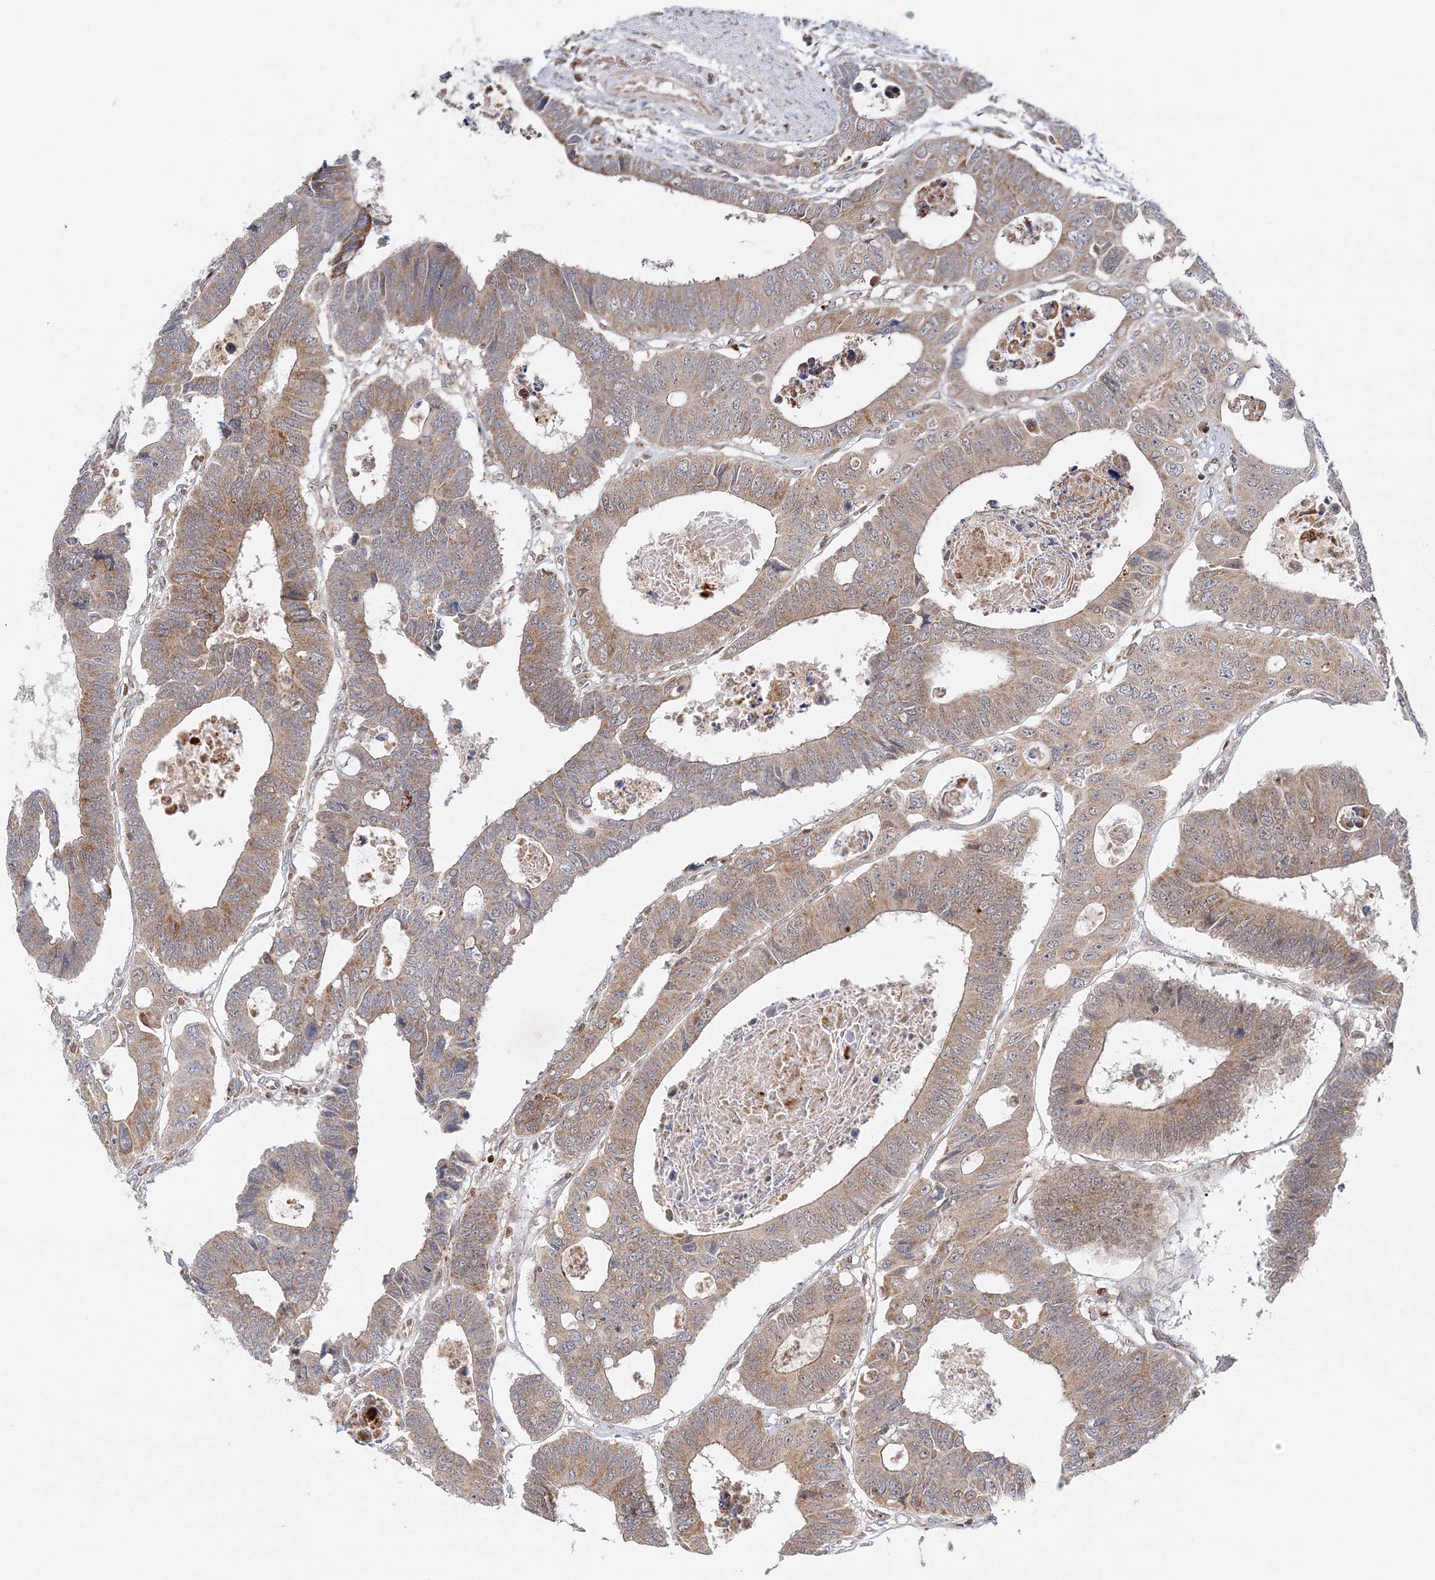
{"staining": {"intensity": "moderate", "quantity": ">75%", "location": "cytoplasmic/membranous"}, "tissue": "colorectal cancer", "cell_type": "Tumor cells", "image_type": "cancer", "snomed": [{"axis": "morphology", "description": "Adenocarcinoma, NOS"}, {"axis": "topography", "description": "Rectum"}], "caption": "Brown immunohistochemical staining in colorectal cancer (adenocarcinoma) reveals moderate cytoplasmic/membranous expression in approximately >75% of tumor cells.", "gene": "RAB11FIP2", "patient": {"sex": "male", "age": 84}}